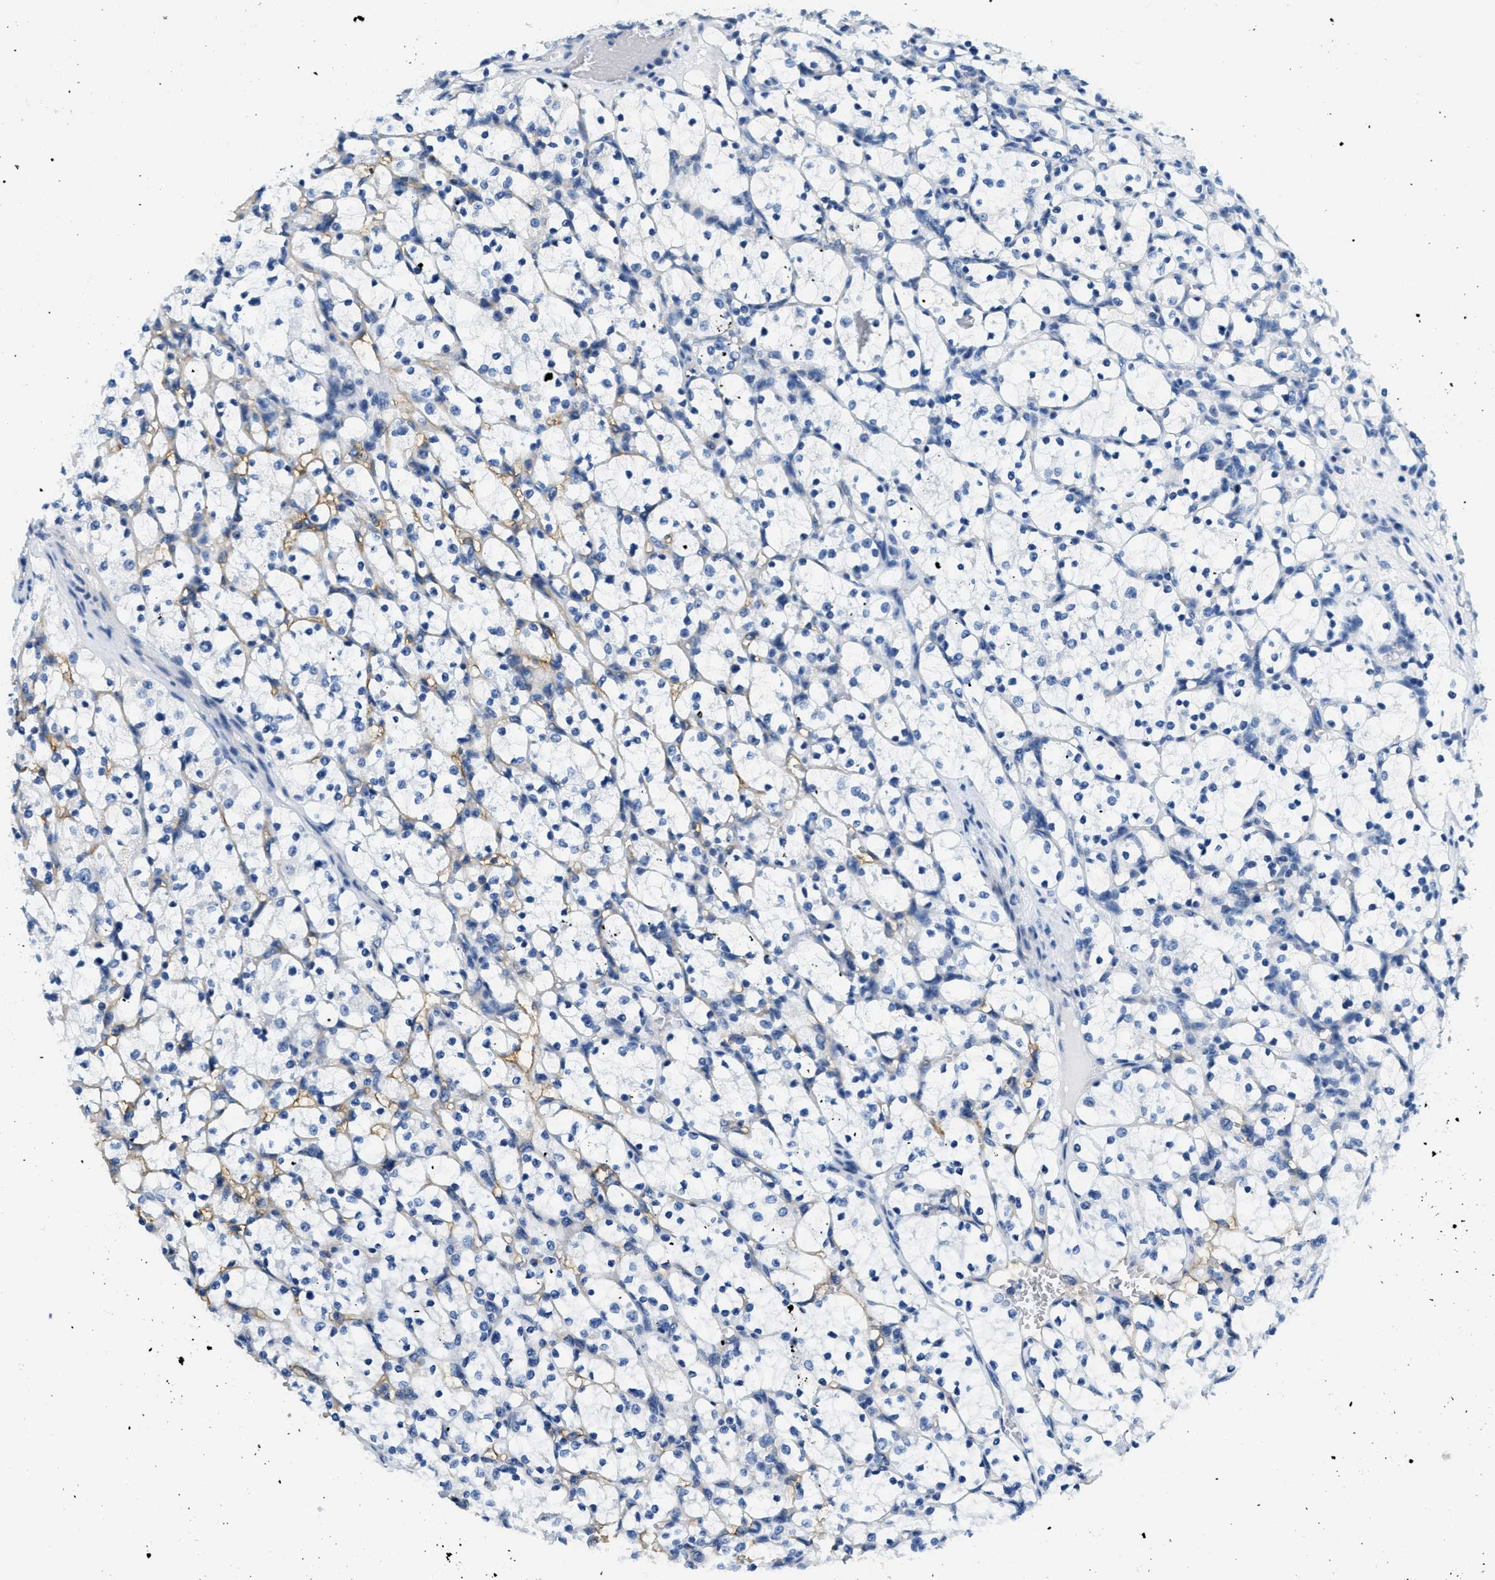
{"staining": {"intensity": "weak", "quantity": "<25%", "location": "cytoplasmic/membranous"}, "tissue": "renal cancer", "cell_type": "Tumor cells", "image_type": "cancer", "snomed": [{"axis": "morphology", "description": "Adenocarcinoma, NOS"}, {"axis": "topography", "description": "Kidney"}], "caption": "This is an immunohistochemistry (IHC) histopathology image of adenocarcinoma (renal). There is no expression in tumor cells.", "gene": "CA4", "patient": {"sex": "female", "age": 69}}